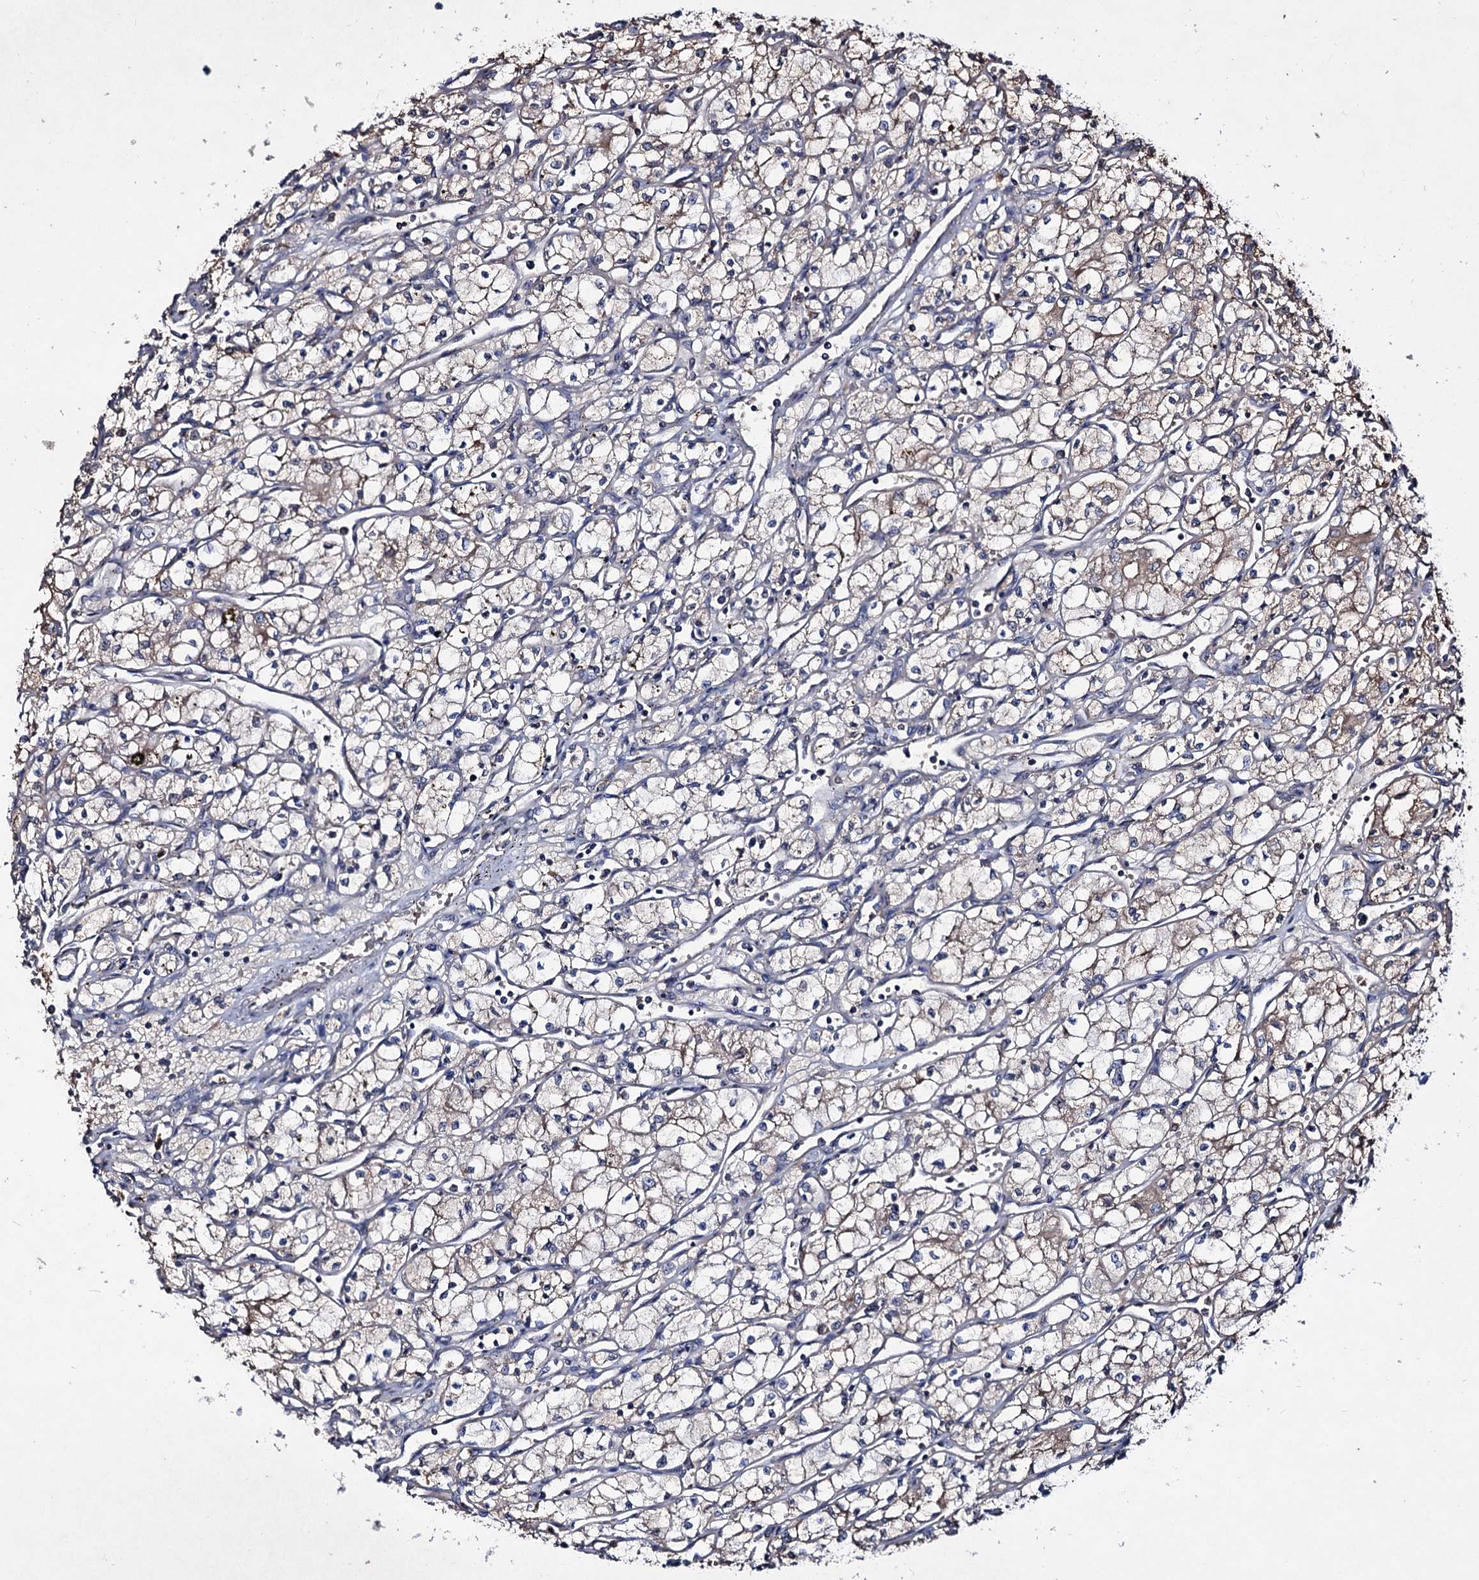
{"staining": {"intensity": "weak", "quantity": "<25%", "location": "cytoplasmic/membranous"}, "tissue": "renal cancer", "cell_type": "Tumor cells", "image_type": "cancer", "snomed": [{"axis": "morphology", "description": "Adenocarcinoma, NOS"}, {"axis": "topography", "description": "Kidney"}], "caption": "DAB immunohistochemical staining of renal cancer (adenocarcinoma) displays no significant expression in tumor cells.", "gene": "ARFIP2", "patient": {"sex": "male", "age": 59}}